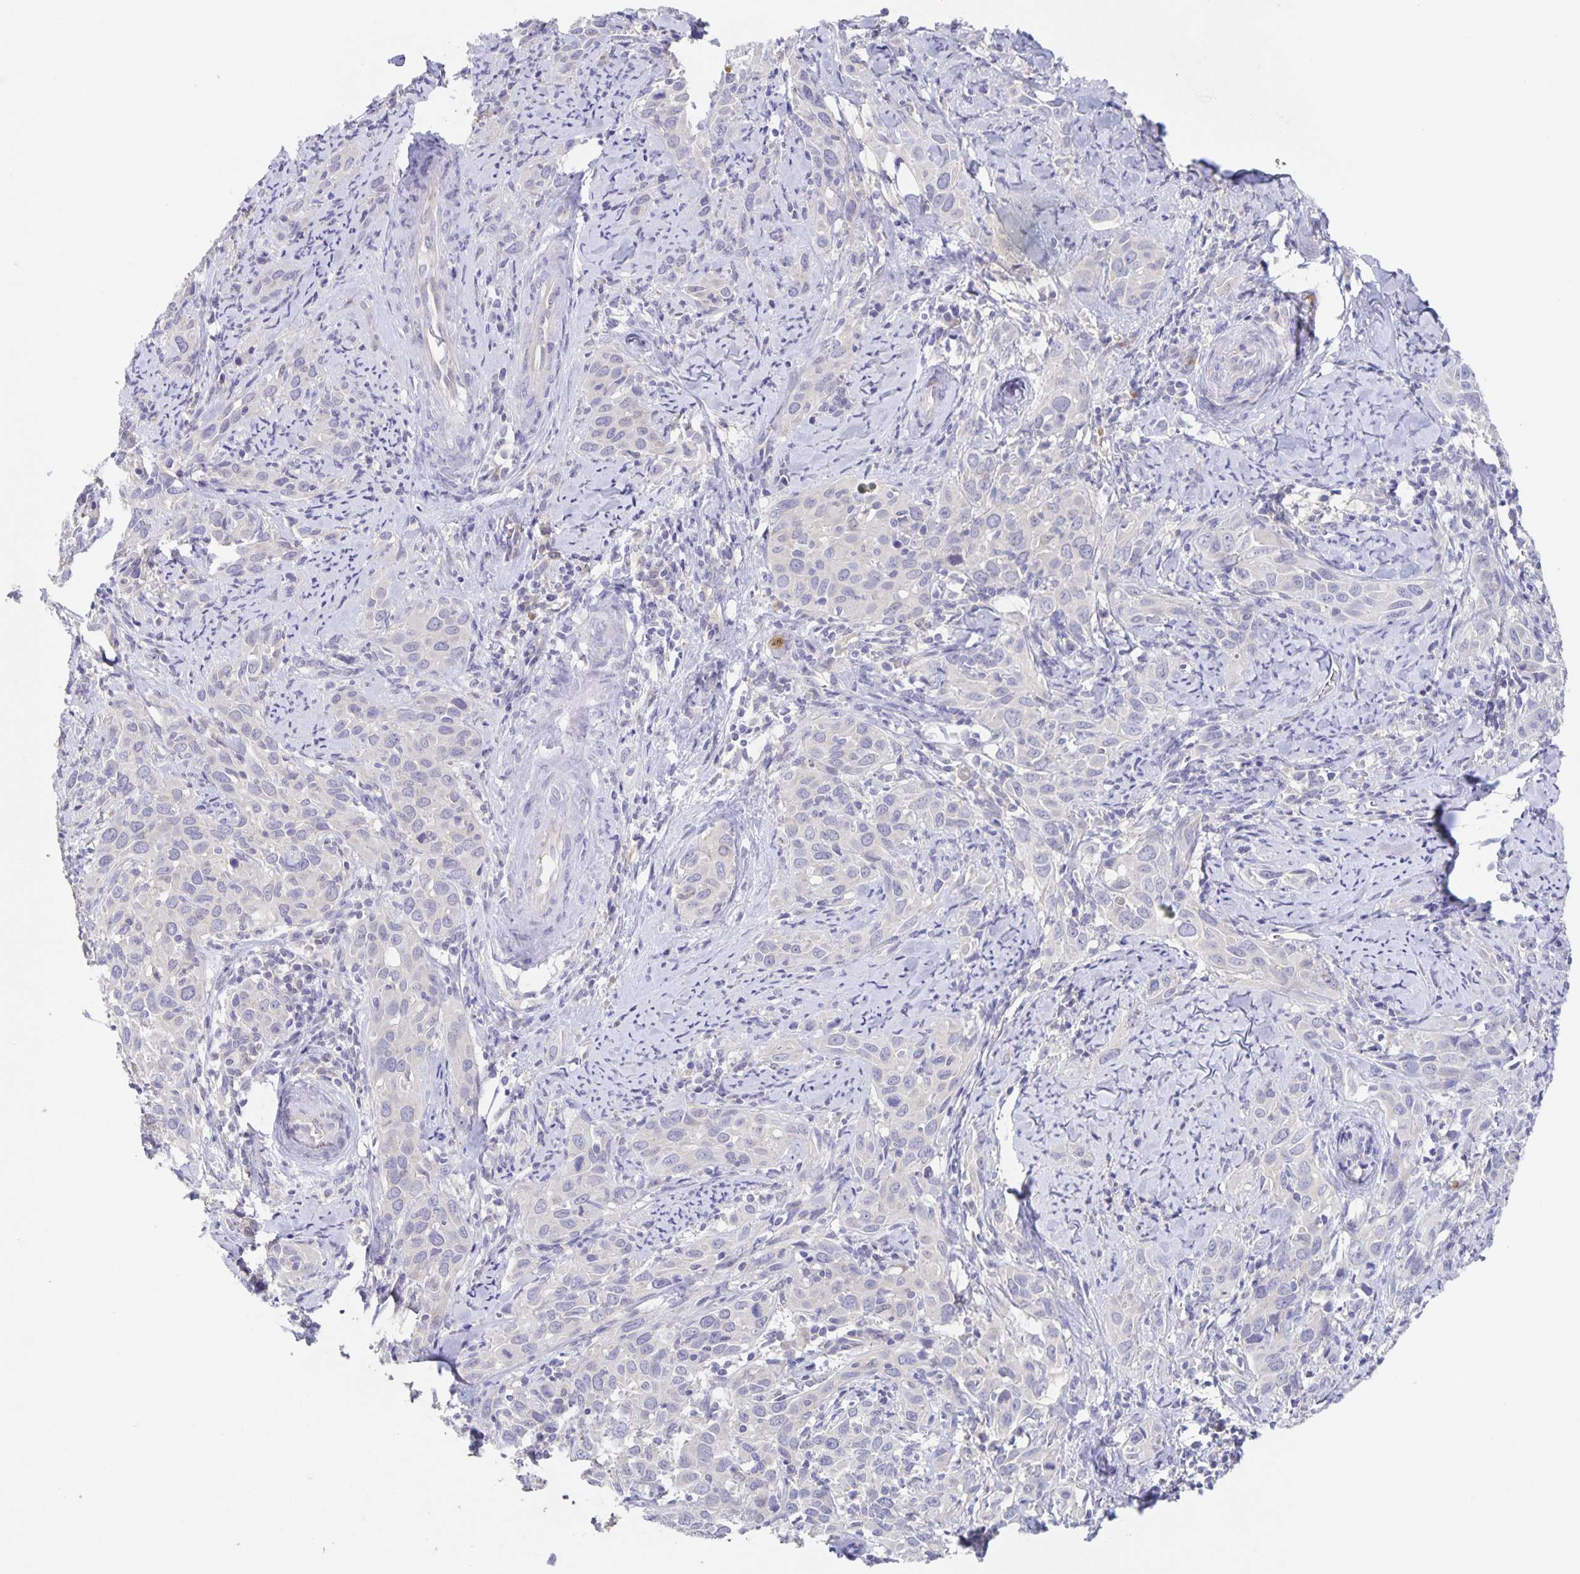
{"staining": {"intensity": "negative", "quantity": "none", "location": "none"}, "tissue": "cervical cancer", "cell_type": "Tumor cells", "image_type": "cancer", "snomed": [{"axis": "morphology", "description": "Squamous cell carcinoma, NOS"}, {"axis": "topography", "description": "Cervix"}], "caption": "There is no significant positivity in tumor cells of squamous cell carcinoma (cervical).", "gene": "CDC42BPG", "patient": {"sex": "female", "age": 51}}